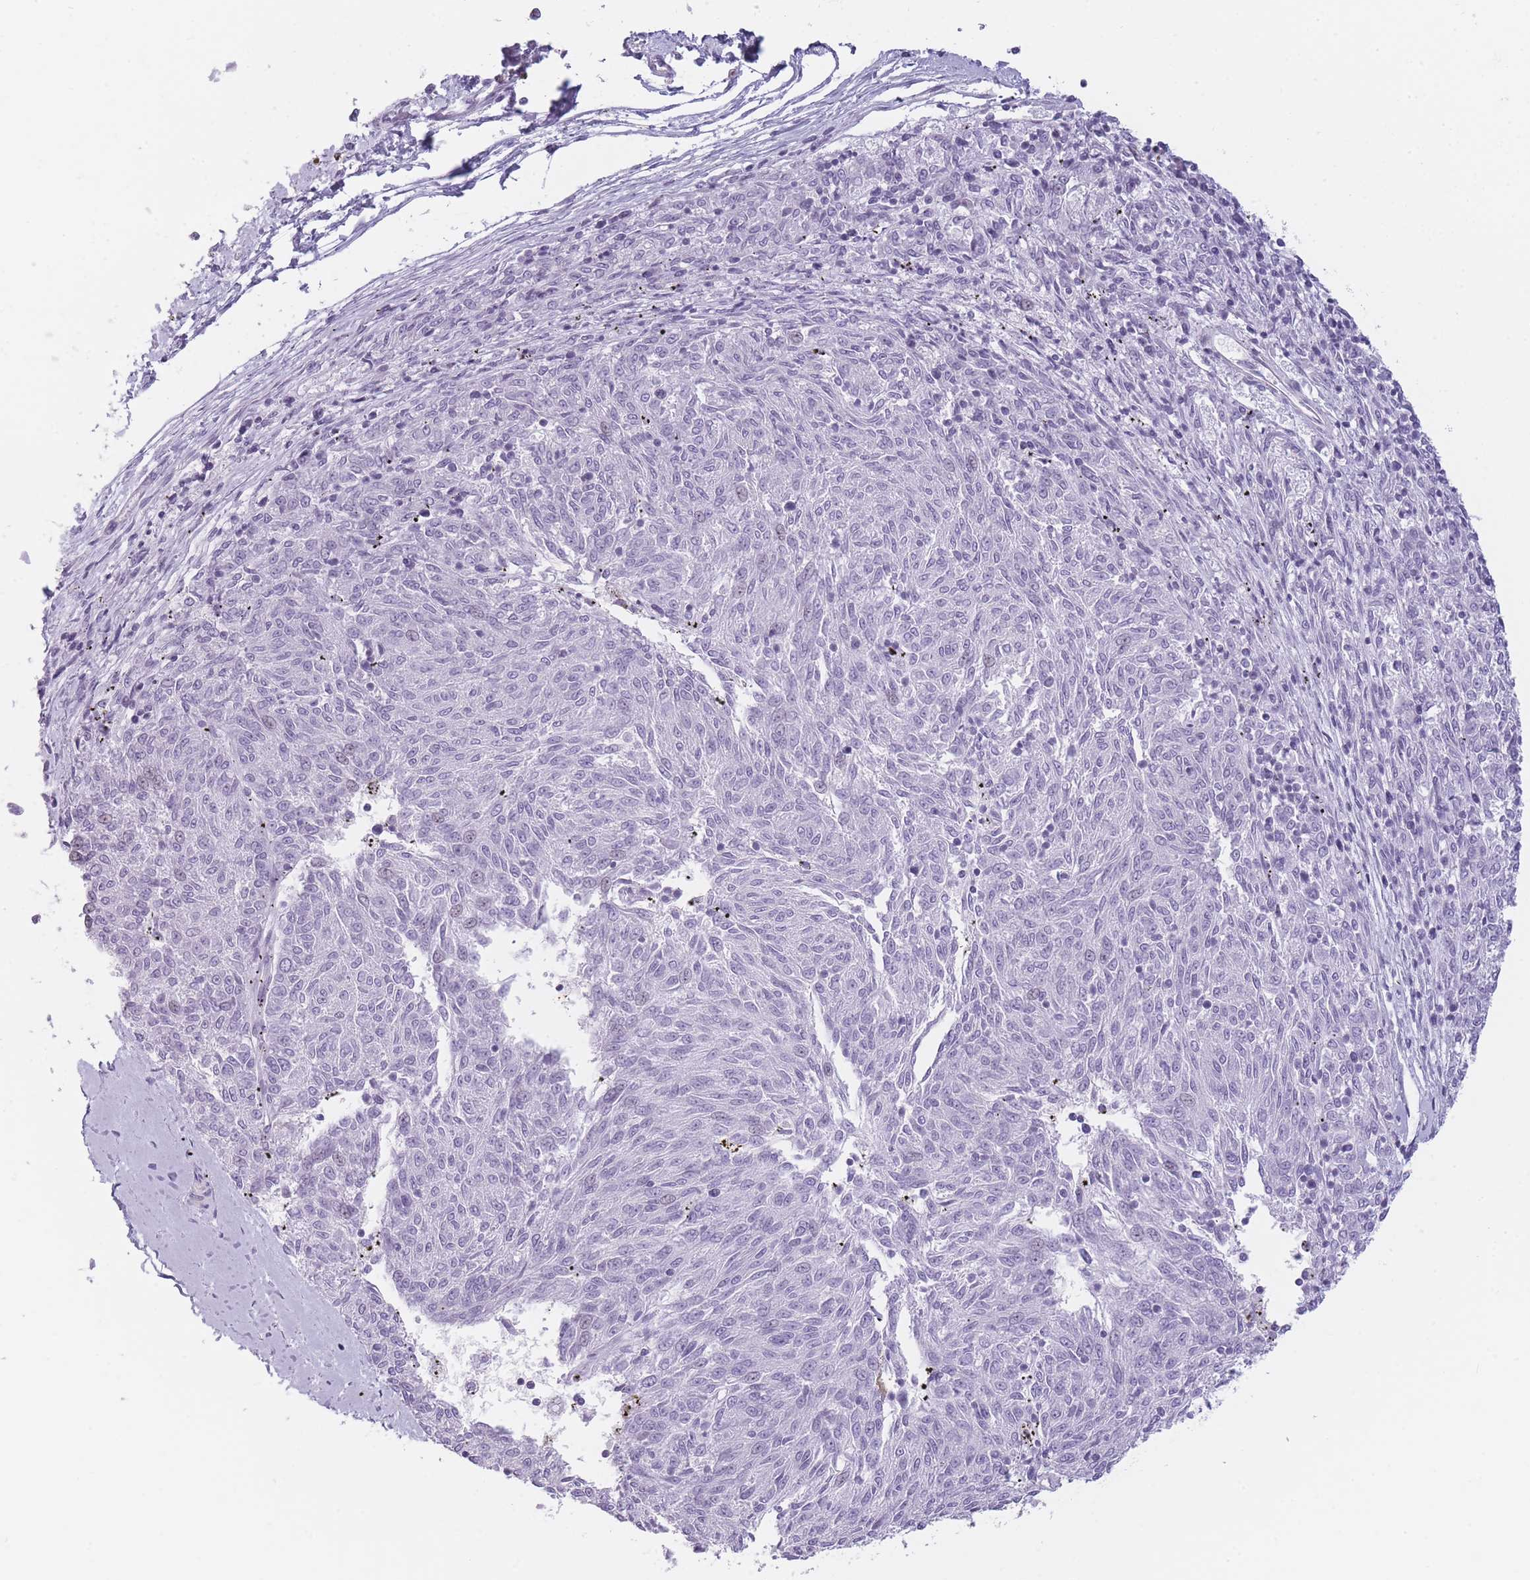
{"staining": {"intensity": "negative", "quantity": "none", "location": "none"}, "tissue": "melanoma", "cell_type": "Tumor cells", "image_type": "cancer", "snomed": [{"axis": "morphology", "description": "Malignant melanoma, NOS"}, {"axis": "topography", "description": "Skin"}], "caption": "An image of human malignant melanoma is negative for staining in tumor cells.", "gene": "GGT1", "patient": {"sex": "female", "age": 72}}